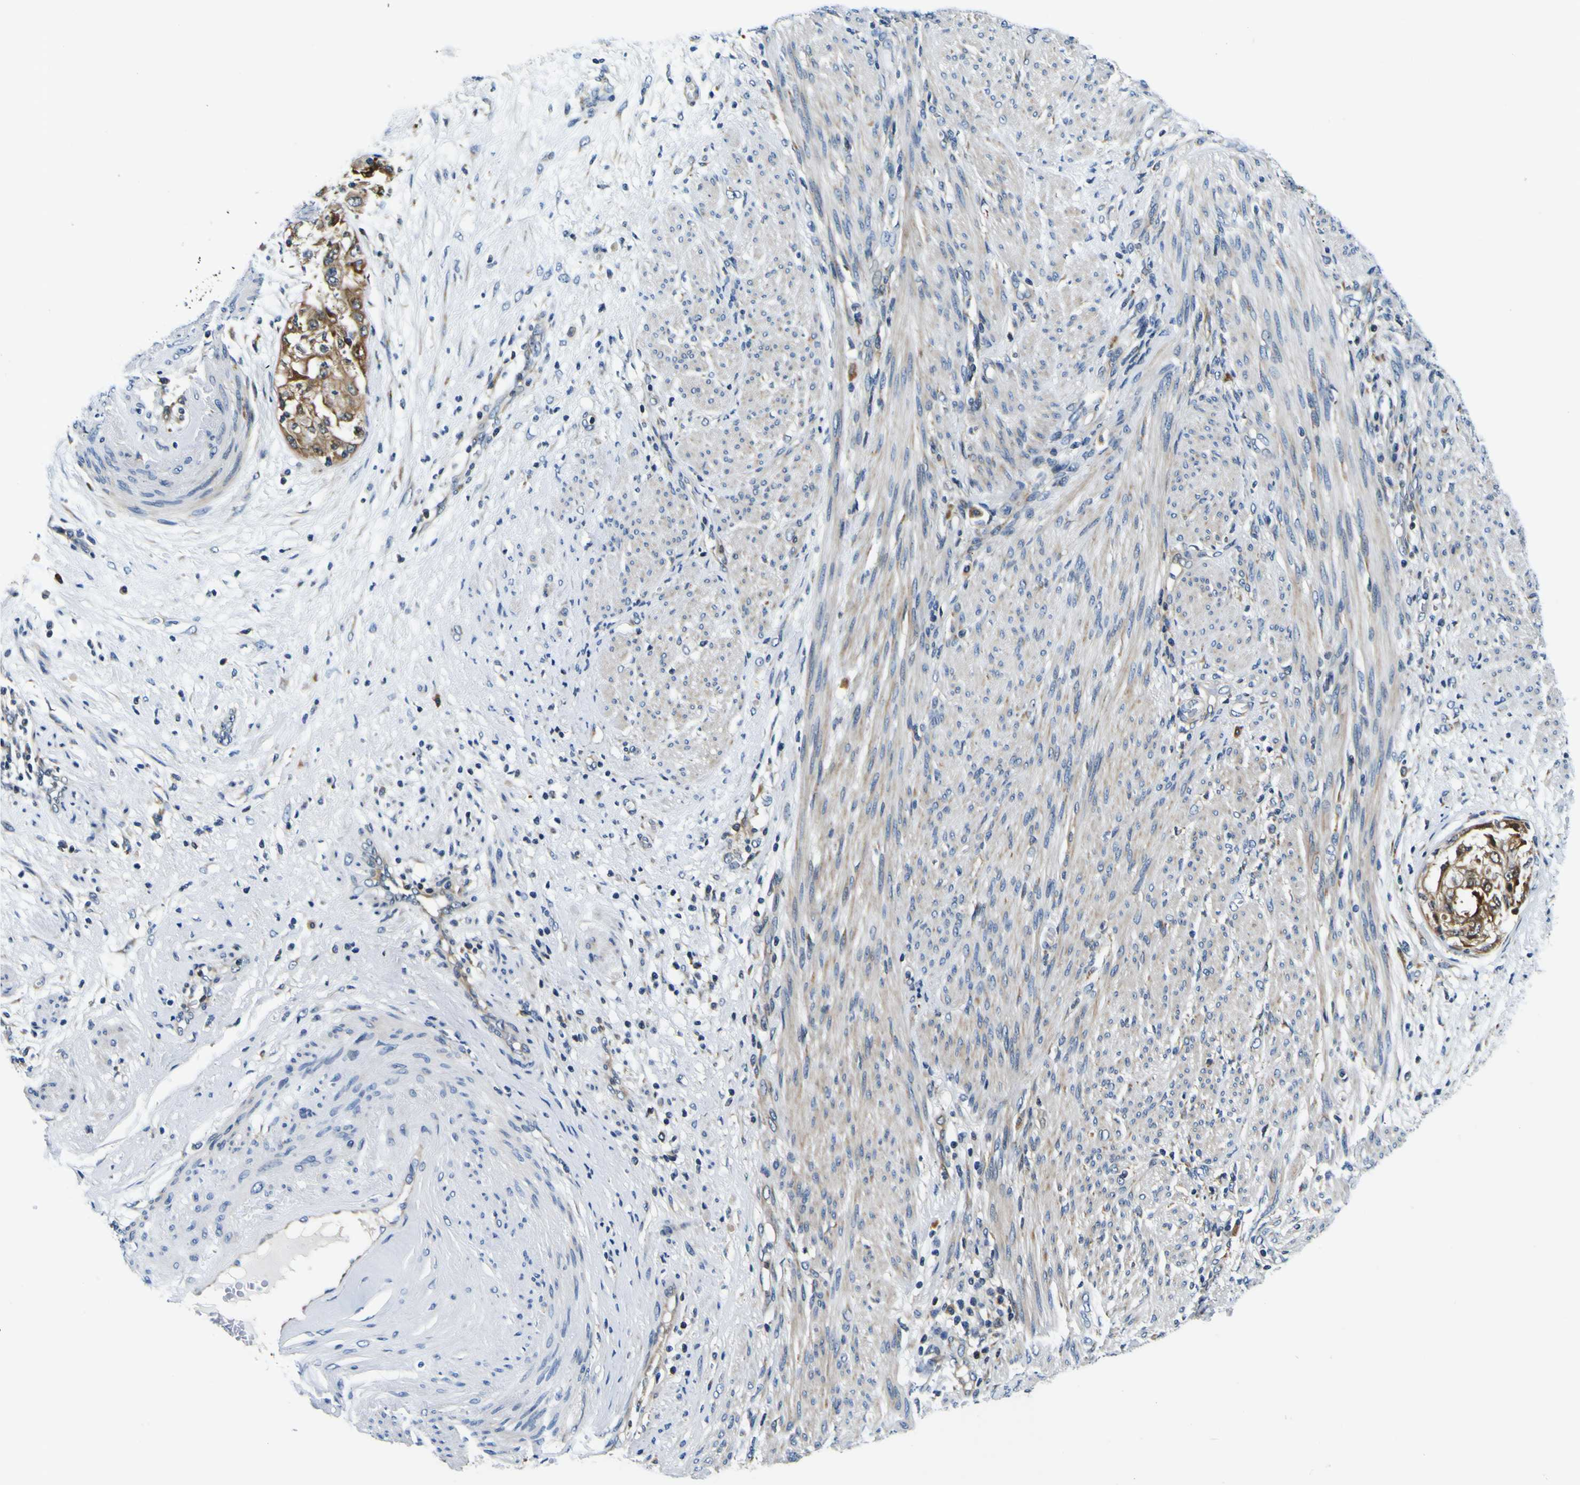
{"staining": {"intensity": "moderate", "quantity": ">75%", "location": "cytoplasmic/membranous"}, "tissue": "endometrial cancer", "cell_type": "Tumor cells", "image_type": "cancer", "snomed": [{"axis": "morphology", "description": "Adenocarcinoma, NOS"}, {"axis": "topography", "description": "Endometrium"}], "caption": "Brown immunohistochemical staining in endometrial adenocarcinoma exhibits moderate cytoplasmic/membranous expression in approximately >75% of tumor cells.", "gene": "NLRP3", "patient": {"sex": "female", "age": 85}}